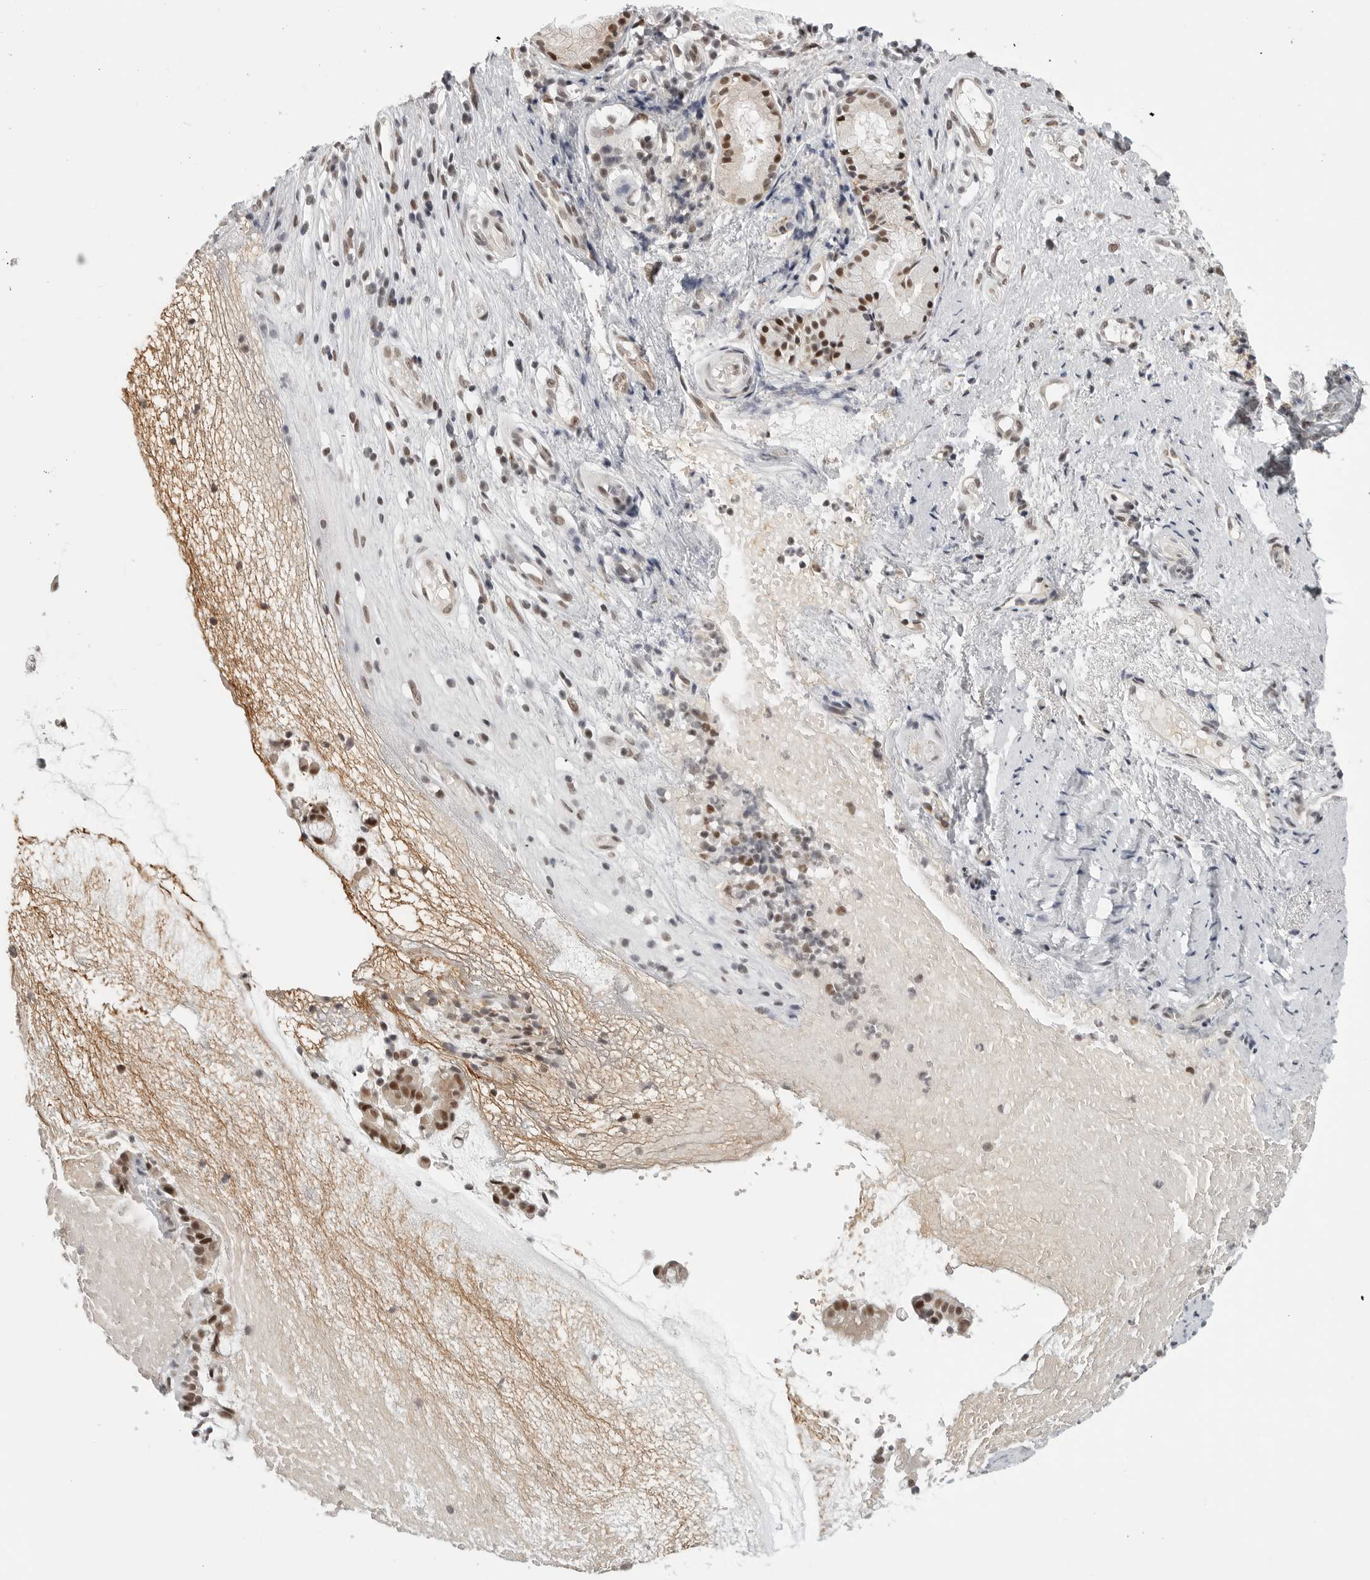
{"staining": {"intensity": "moderate", "quantity": ">75%", "location": "nuclear"}, "tissue": "nasopharynx", "cell_type": "Respiratory epithelial cells", "image_type": "normal", "snomed": [{"axis": "morphology", "description": "Normal tissue, NOS"}, {"axis": "topography", "description": "Nasopharynx"}], "caption": "Immunohistochemistry image of benign nasopharynx: human nasopharynx stained using immunohistochemistry reveals medium levels of moderate protein expression localized specifically in the nuclear of respiratory epithelial cells, appearing as a nuclear brown color.", "gene": "PRDM10", "patient": {"sex": "female", "age": 39}}